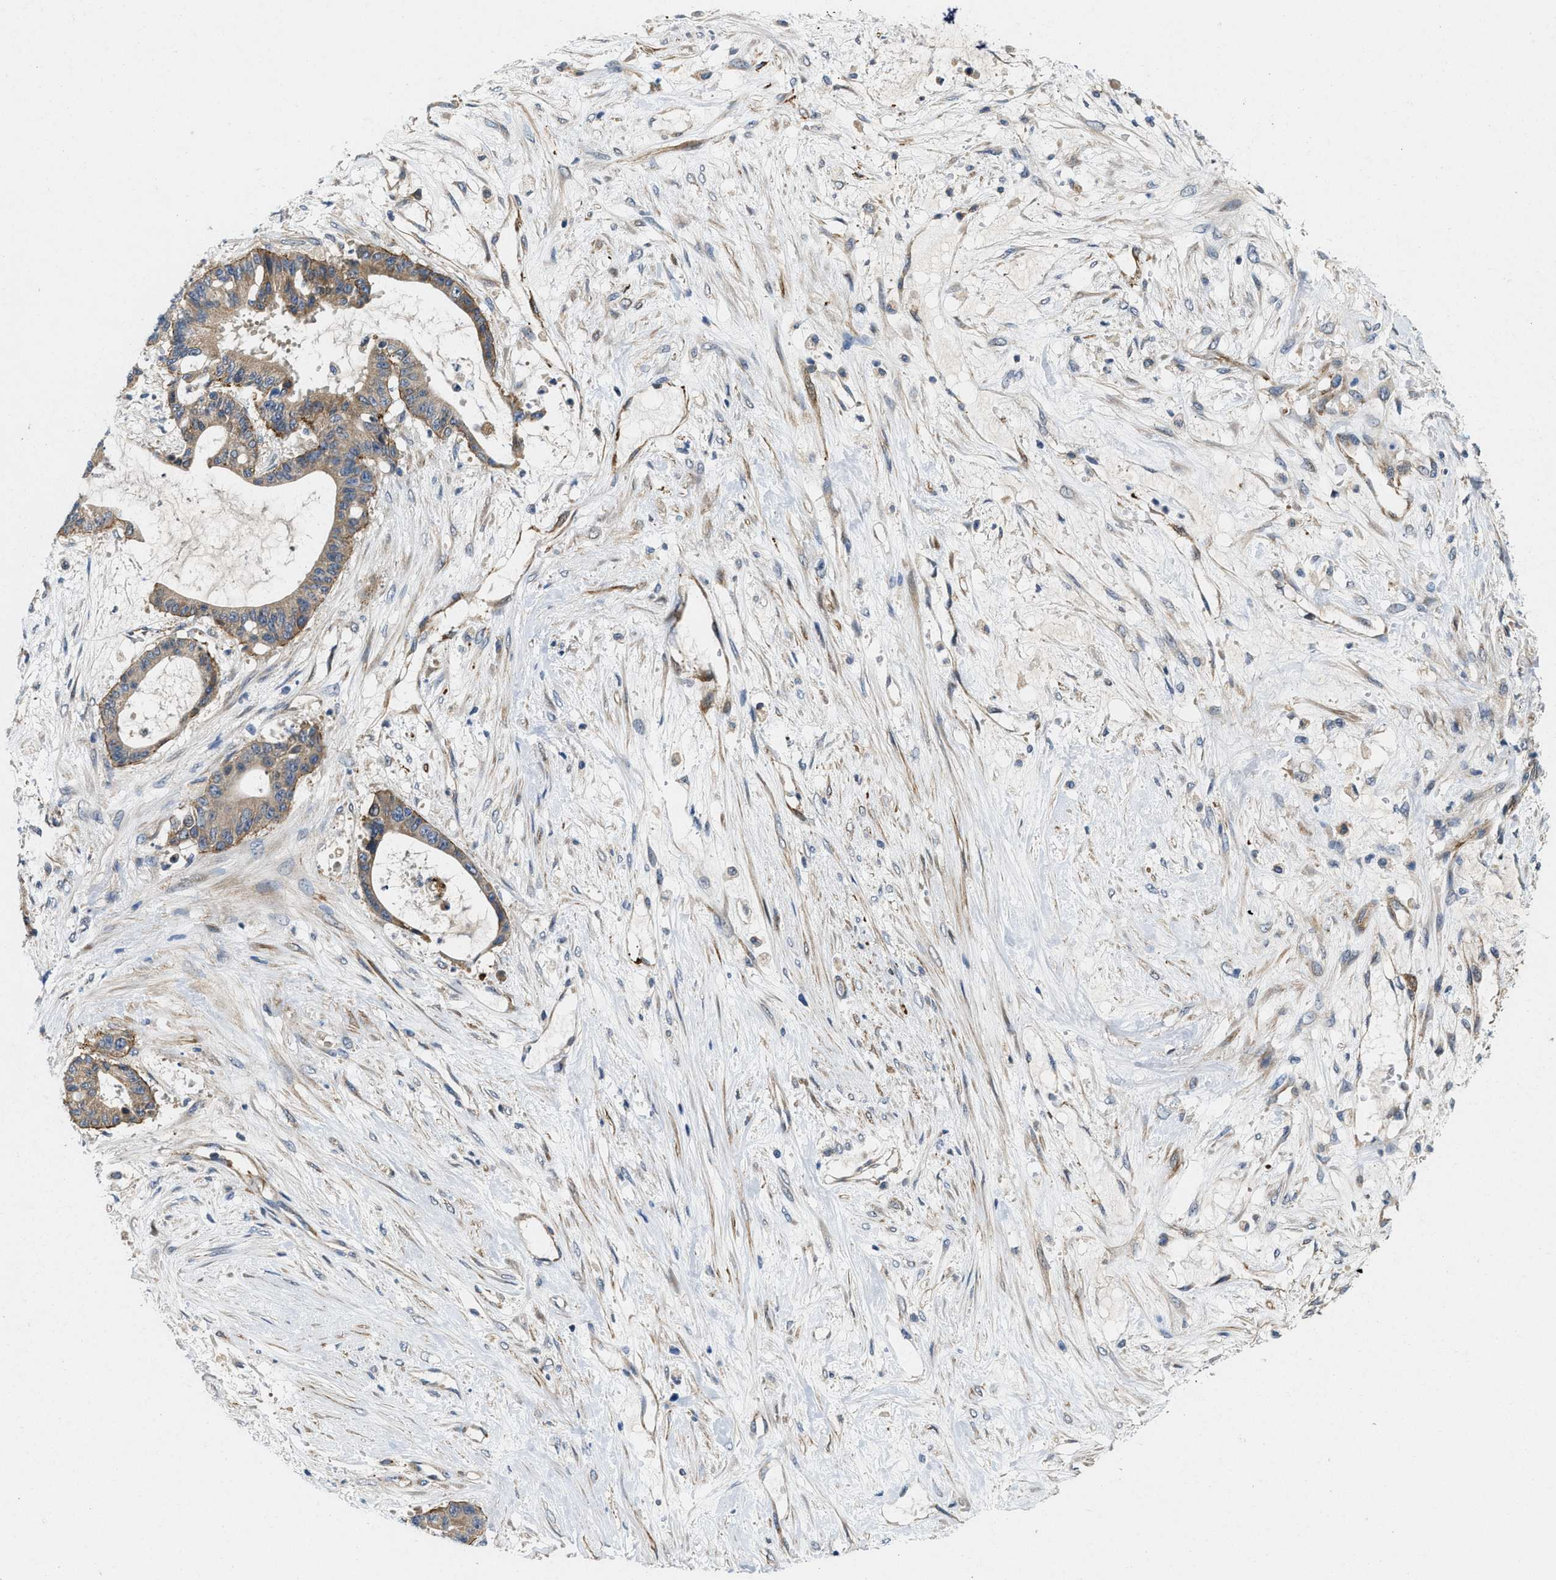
{"staining": {"intensity": "moderate", "quantity": ">75%", "location": "cytoplasmic/membranous"}, "tissue": "liver cancer", "cell_type": "Tumor cells", "image_type": "cancer", "snomed": [{"axis": "morphology", "description": "Cholangiocarcinoma"}, {"axis": "topography", "description": "Liver"}], "caption": "A brown stain shows moderate cytoplasmic/membranous expression of a protein in human liver cancer tumor cells.", "gene": "ZNF599", "patient": {"sex": "female", "age": 73}}